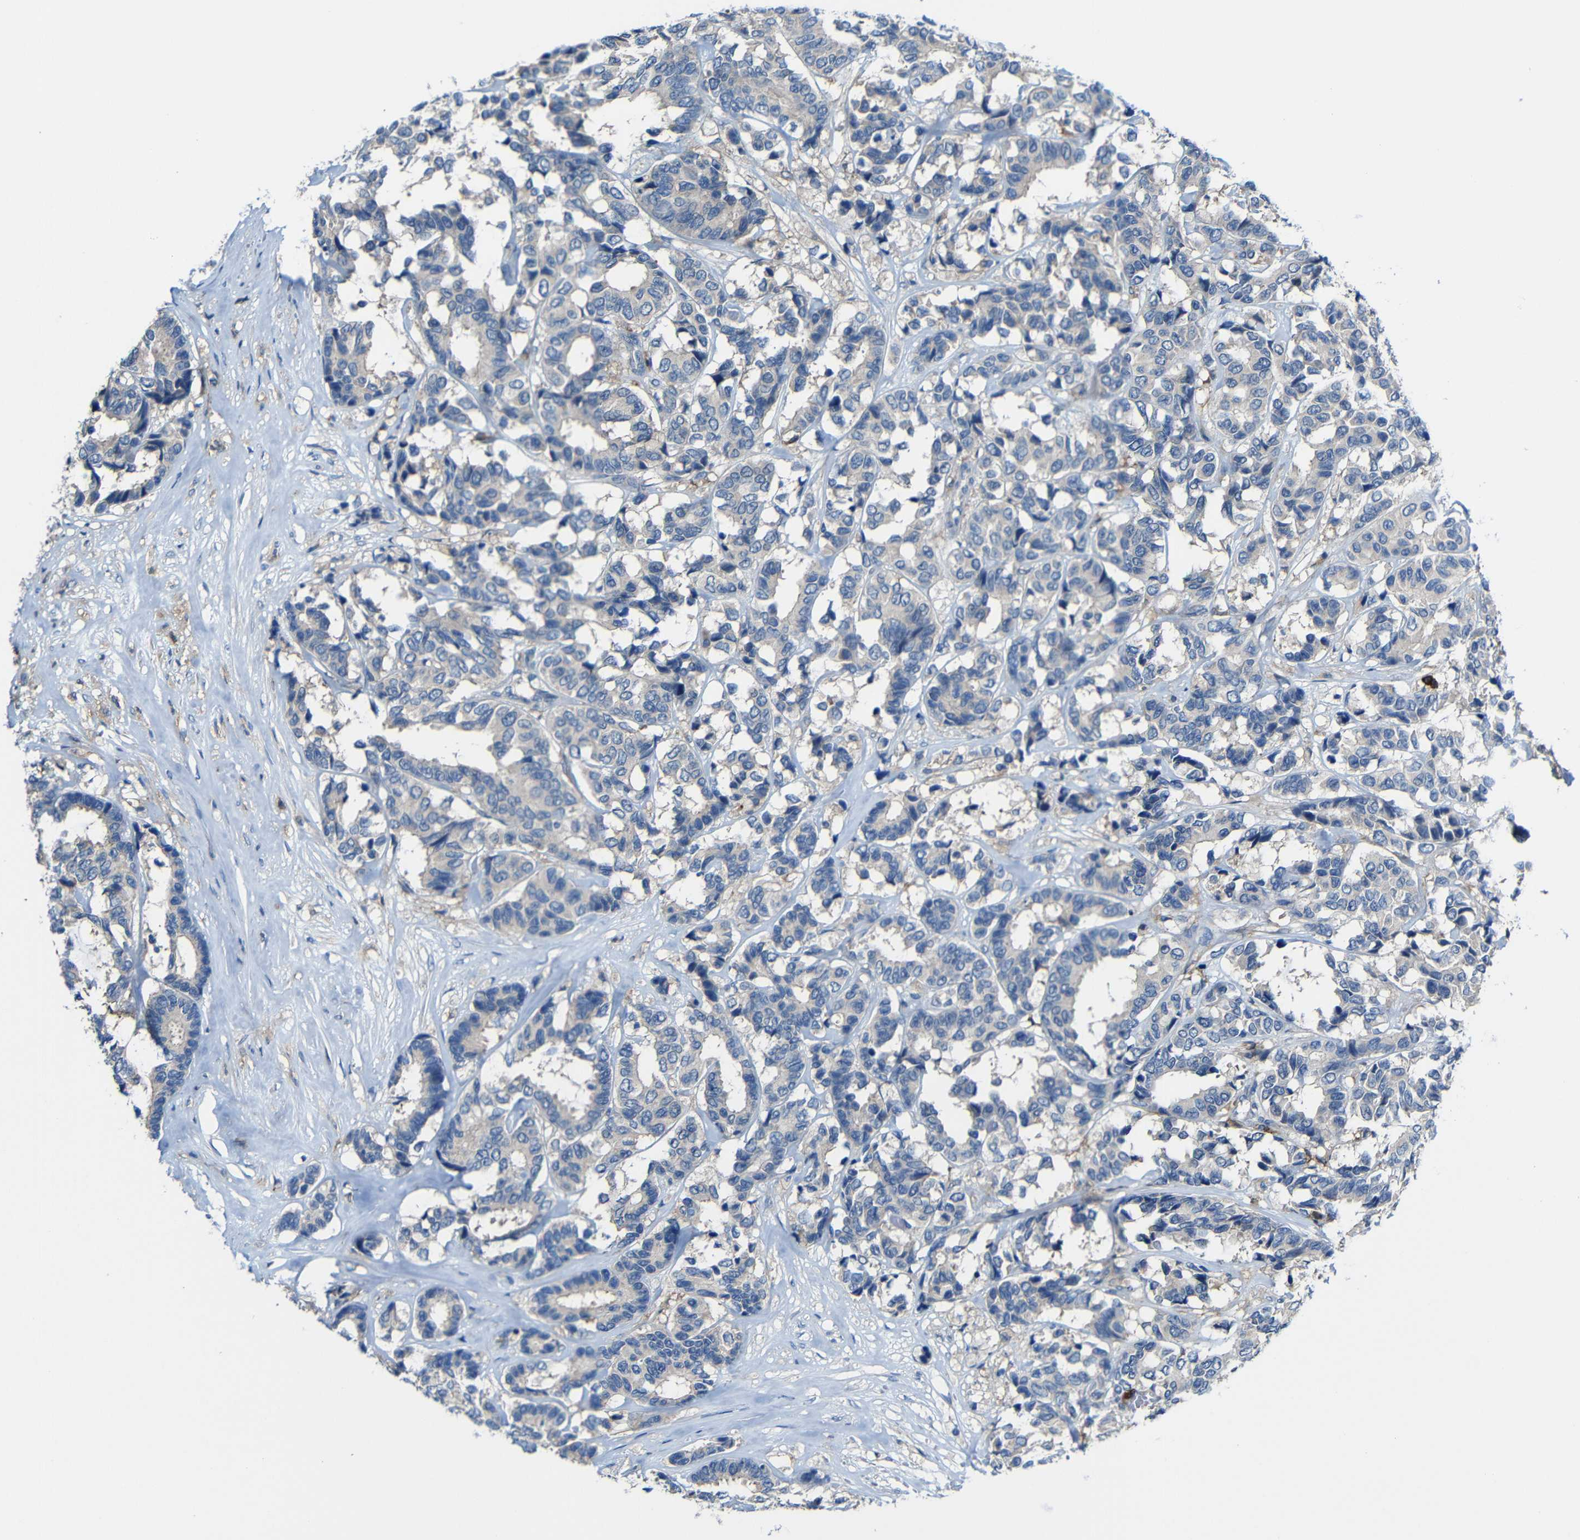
{"staining": {"intensity": "negative", "quantity": "none", "location": "none"}, "tissue": "breast cancer", "cell_type": "Tumor cells", "image_type": "cancer", "snomed": [{"axis": "morphology", "description": "Duct carcinoma"}, {"axis": "topography", "description": "Breast"}], "caption": "Breast invasive ductal carcinoma stained for a protein using IHC reveals no positivity tumor cells.", "gene": "P2RY12", "patient": {"sex": "female", "age": 87}}